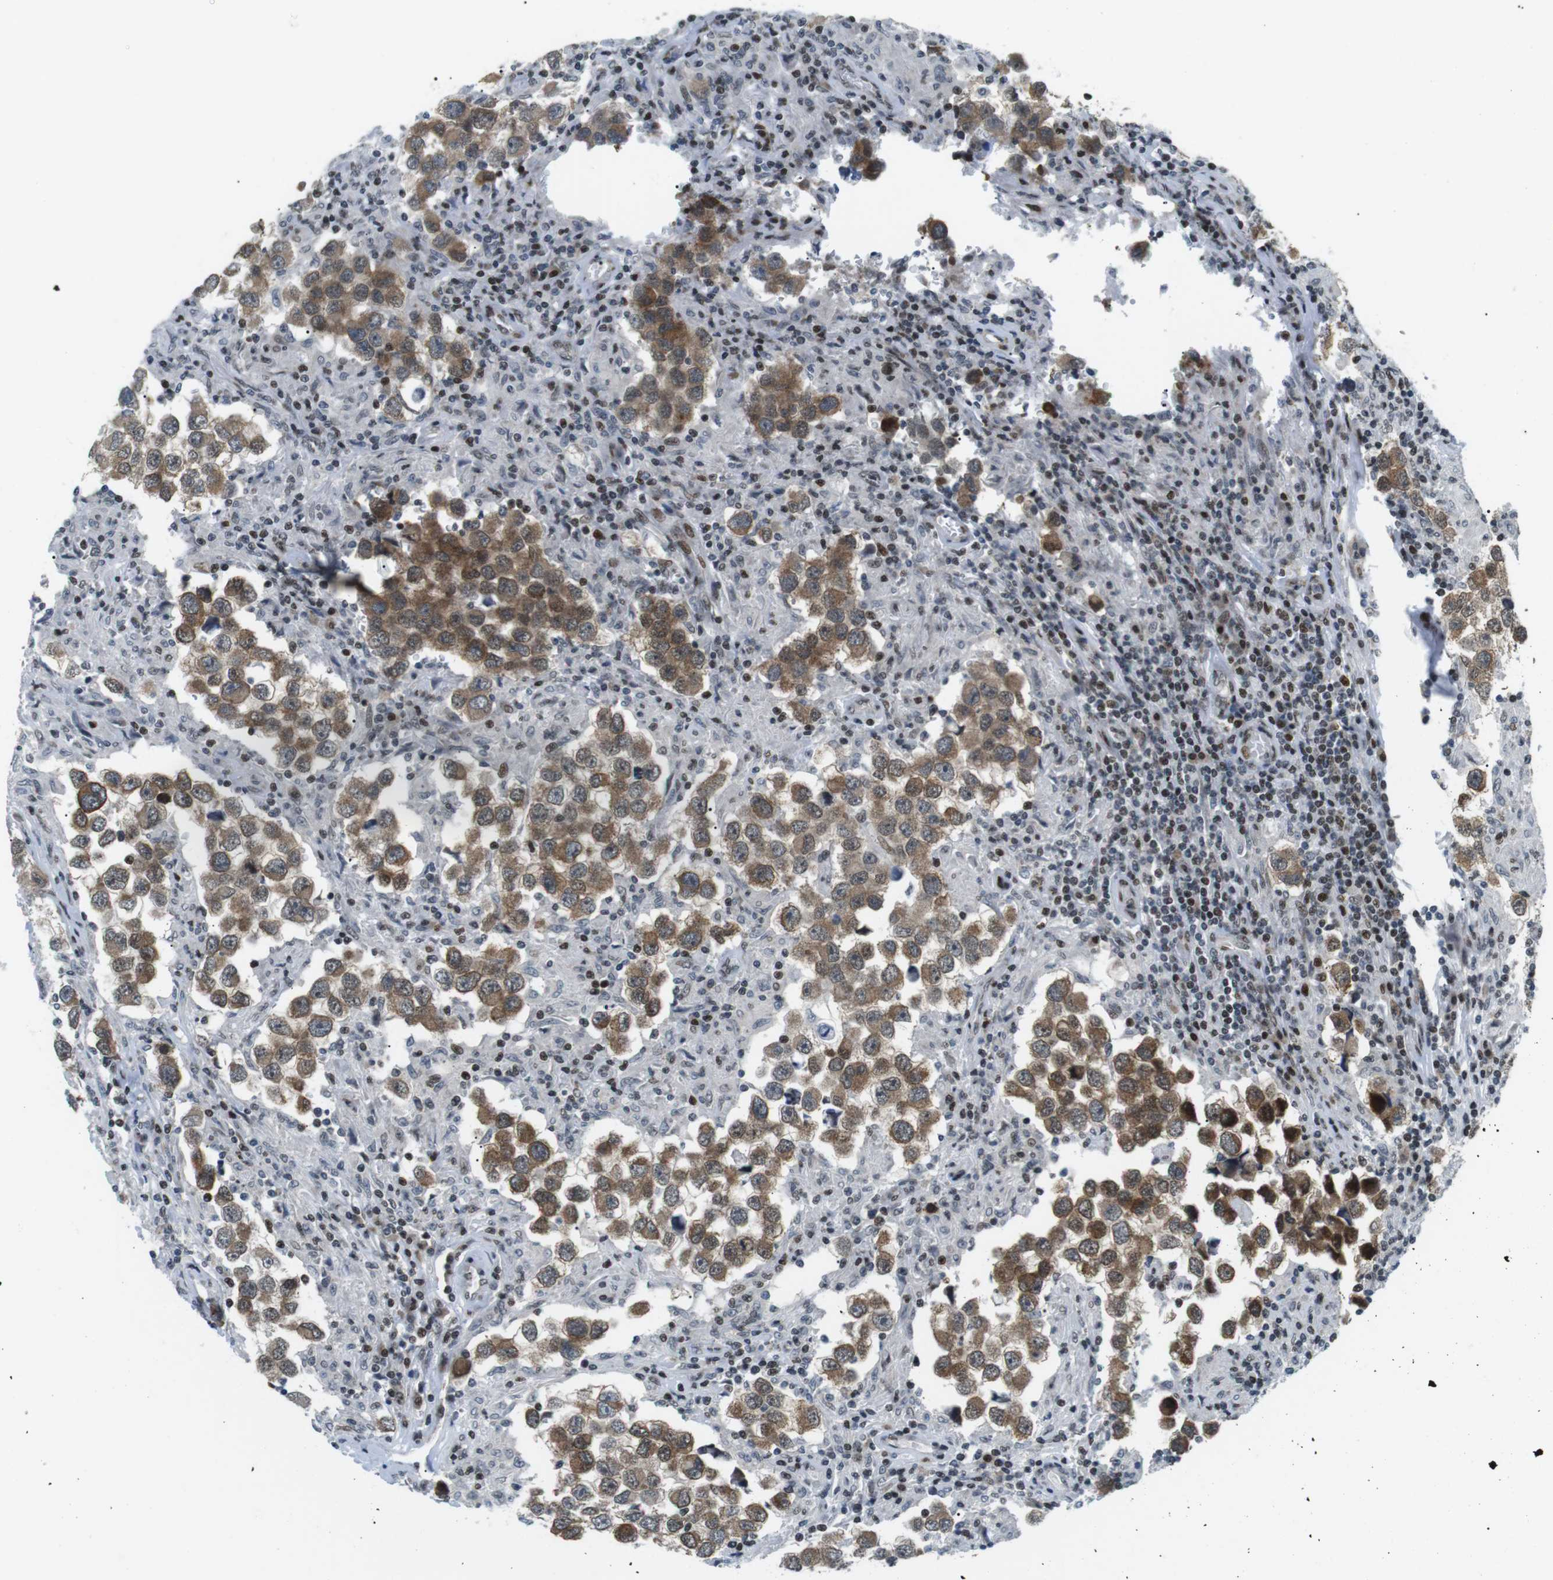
{"staining": {"intensity": "moderate", "quantity": ">75%", "location": "cytoplasmic/membranous"}, "tissue": "testis cancer", "cell_type": "Tumor cells", "image_type": "cancer", "snomed": [{"axis": "morphology", "description": "Carcinoma, Embryonal, NOS"}, {"axis": "topography", "description": "Testis"}], "caption": "IHC image of neoplastic tissue: human testis cancer stained using immunohistochemistry (IHC) reveals medium levels of moderate protein expression localized specifically in the cytoplasmic/membranous of tumor cells, appearing as a cytoplasmic/membranous brown color.", "gene": "CDC27", "patient": {"sex": "male", "age": 21}}